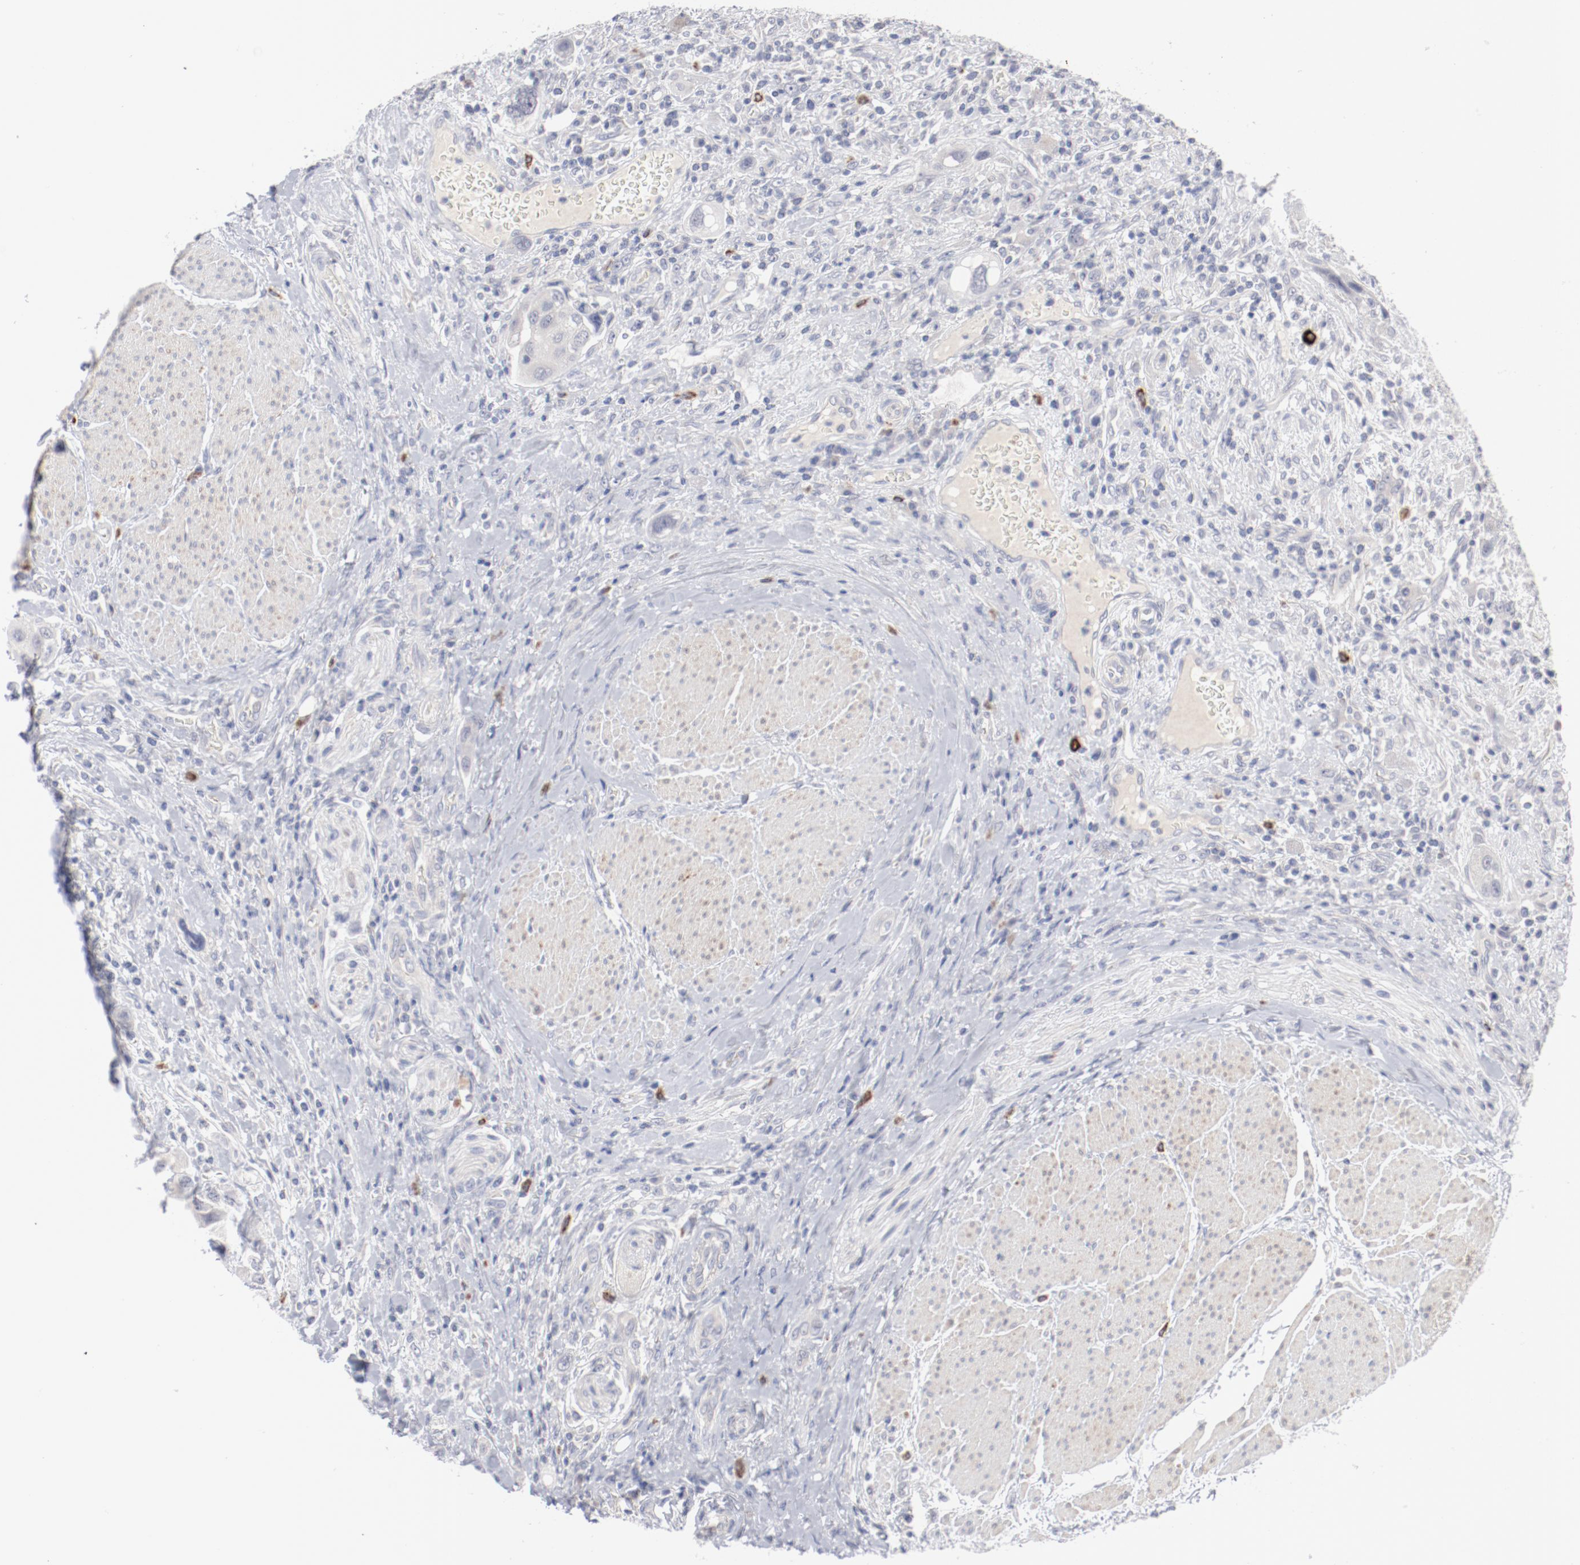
{"staining": {"intensity": "negative", "quantity": "none", "location": "none"}, "tissue": "urothelial cancer", "cell_type": "Tumor cells", "image_type": "cancer", "snomed": [{"axis": "morphology", "description": "Urothelial carcinoma, High grade"}, {"axis": "topography", "description": "Urinary bladder"}], "caption": "The micrograph reveals no staining of tumor cells in urothelial carcinoma (high-grade).", "gene": "SH3BGR", "patient": {"sex": "male", "age": 50}}